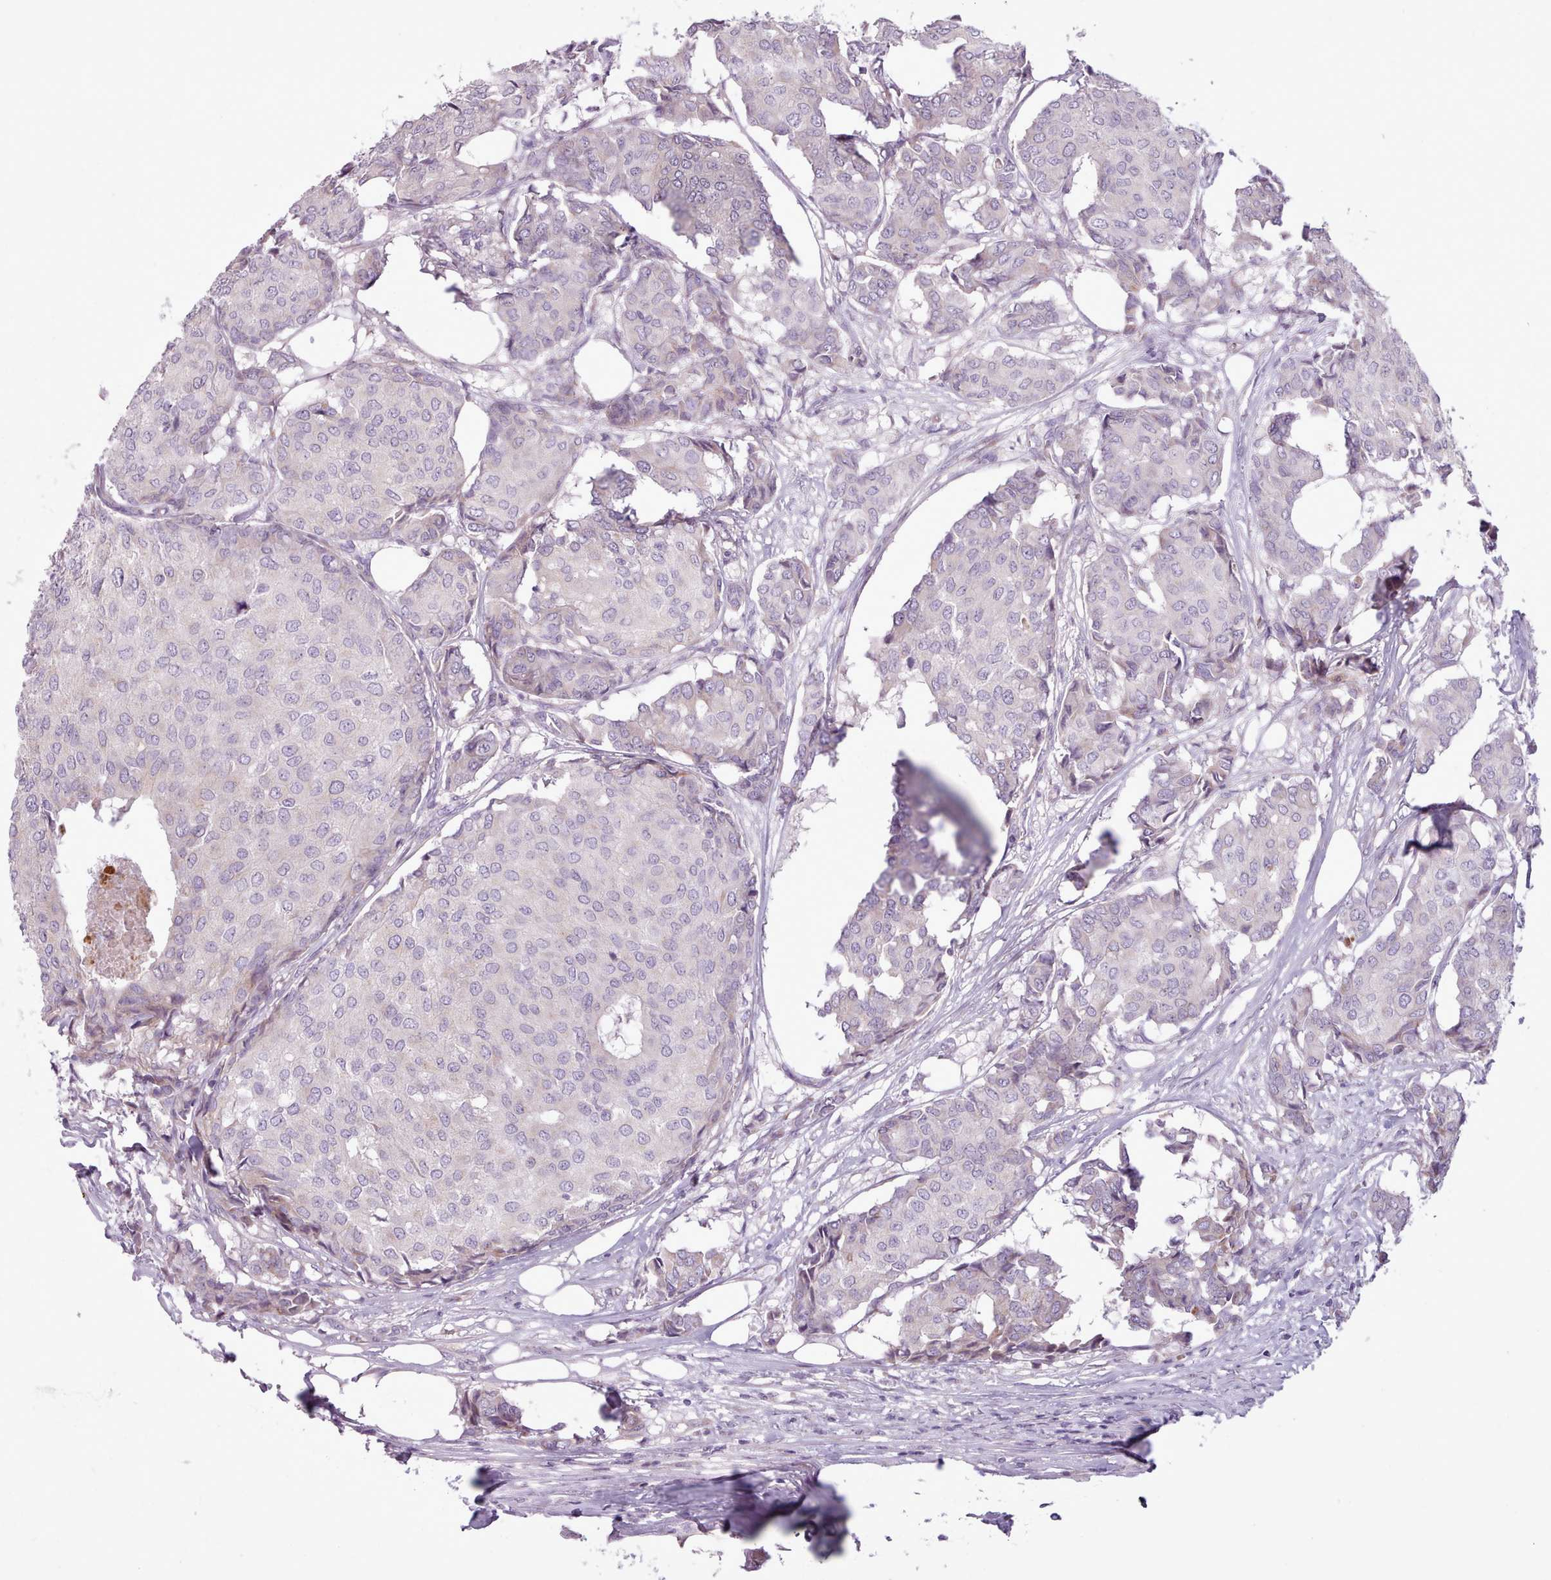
{"staining": {"intensity": "negative", "quantity": "none", "location": "none"}, "tissue": "breast cancer", "cell_type": "Tumor cells", "image_type": "cancer", "snomed": [{"axis": "morphology", "description": "Duct carcinoma"}, {"axis": "topography", "description": "Breast"}], "caption": "Image shows no significant protein positivity in tumor cells of invasive ductal carcinoma (breast).", "gene": "AVL9", "patient": {"sex": "female", "age": 75}}